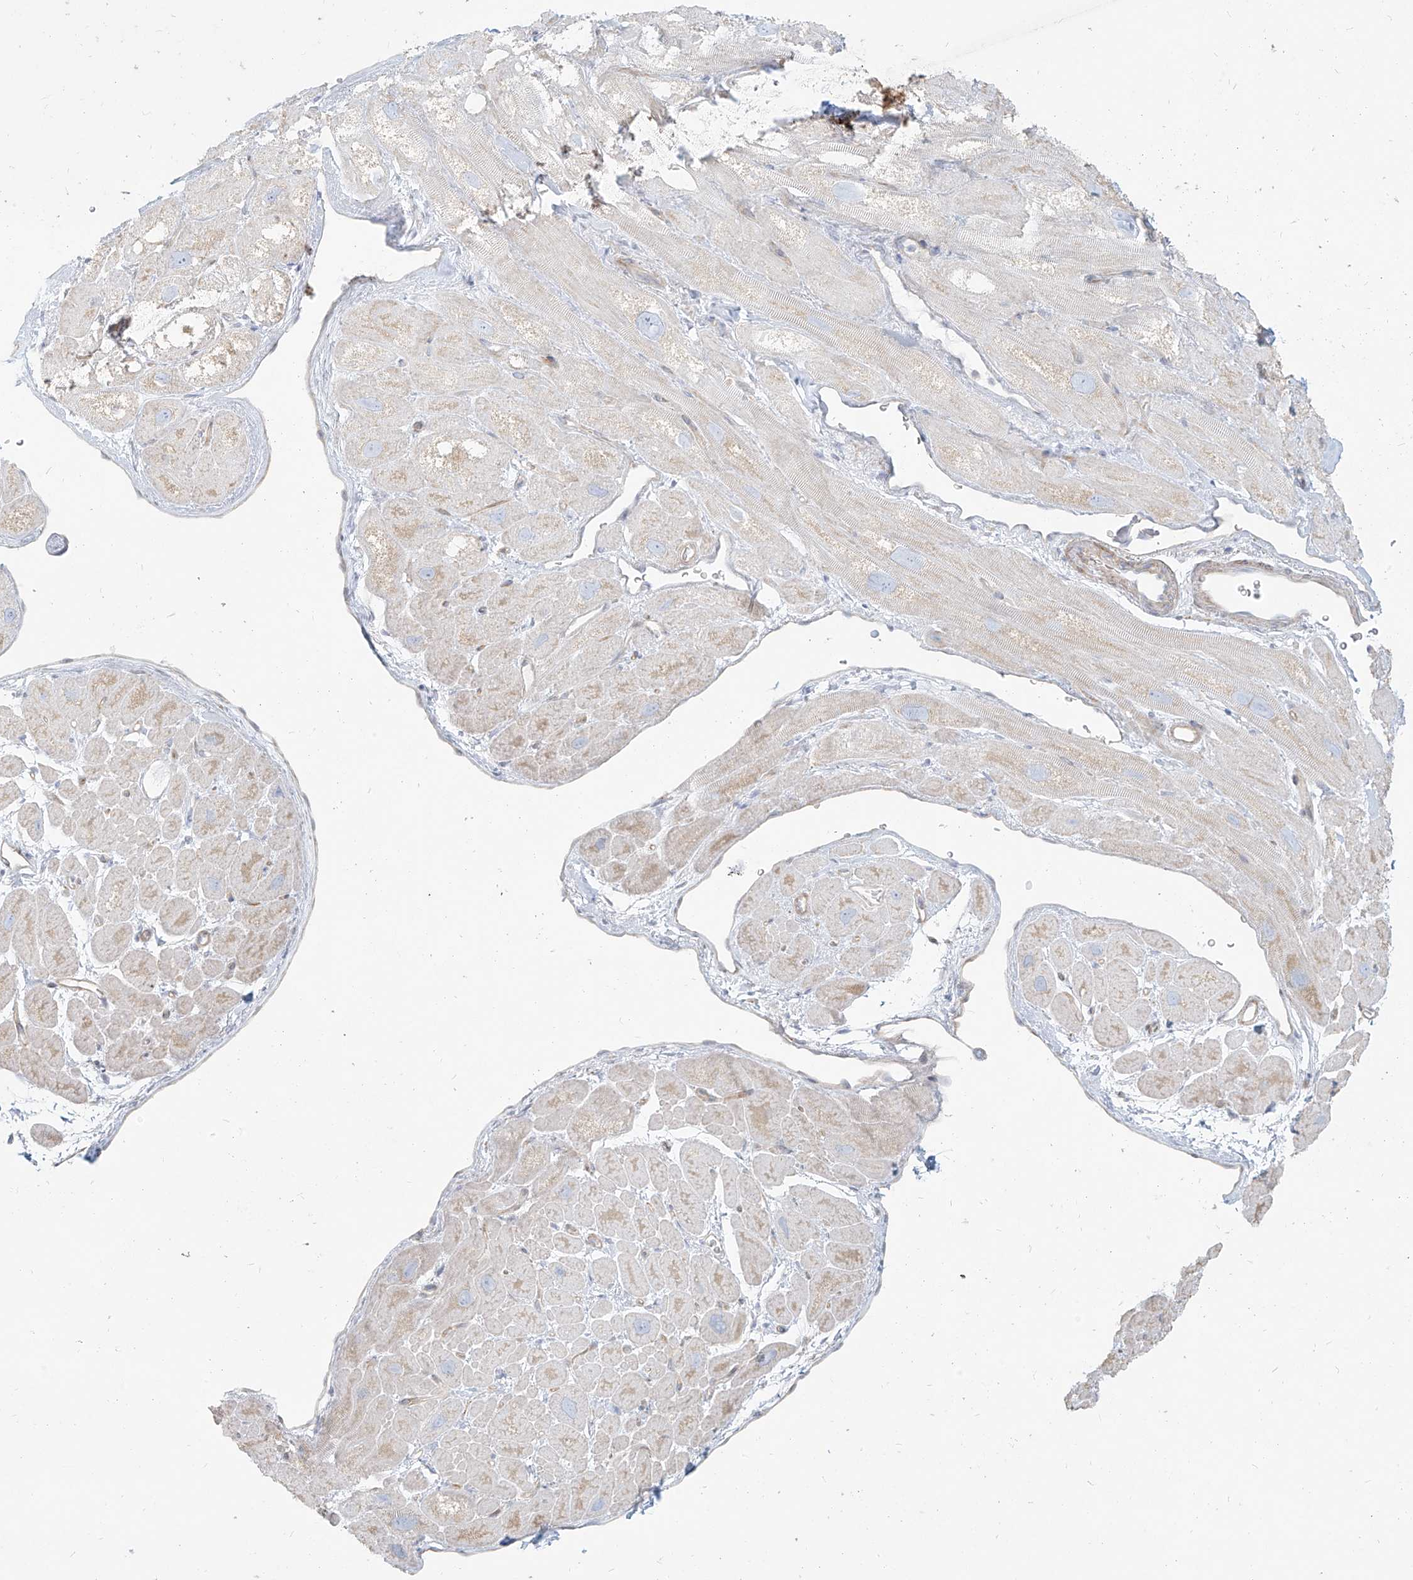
{"staining": {"intensity": "weak", "quantity": "<25%", "location": "cytoplasmic/membranous"}, "tissue": "heart muscle", "cell_type": "Cardiomyocytes", "image_type": "normal", "snomed": [{"axis": "morphology", "description": "Normal tissue, NOS"}, {"axis": "topography", "description": "Heart"}], "caption": "The histopathology image reveals no significant expression in cardiomyocytes of heart muscle.", "gene": "ITPKB", "patient": {"sex": "male", "age": 49}}